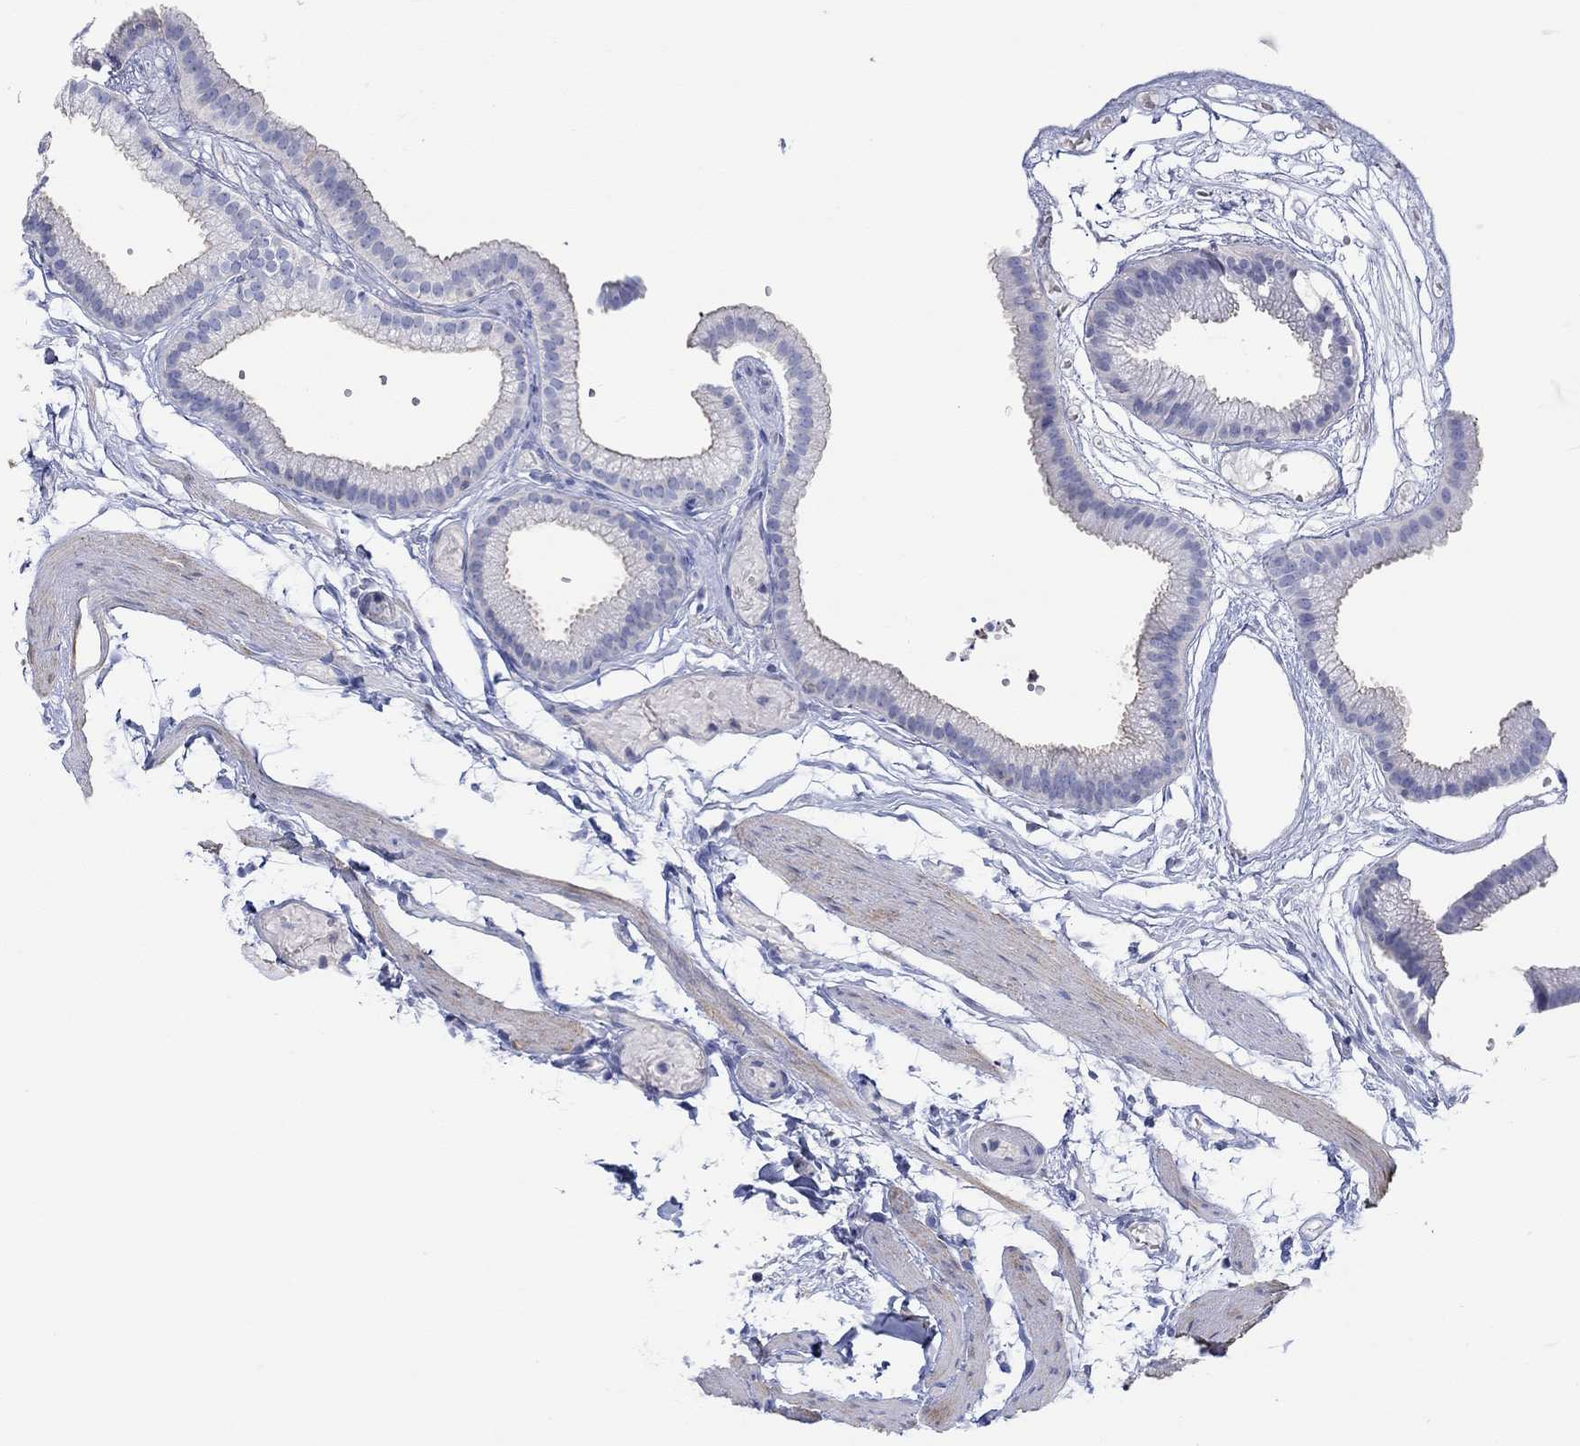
{"staining": {"intensity": "negative", "quantity": "none", "location": "none"}, "tissue": "gallbladder", "cell_type": "Glandular cells", "image_type": "normal", "snomed": [{"axis": "morphology", "description": "Normal tissue, NOS"}, {"axis": "topography", "description": "Gallbladder"}], "caption": "There is no significant expression in glandular cells of gallbladder. Nuclei are stained in blue.", "gene": "PPIL6", "patient": {"sex": "female", "age": 45}}